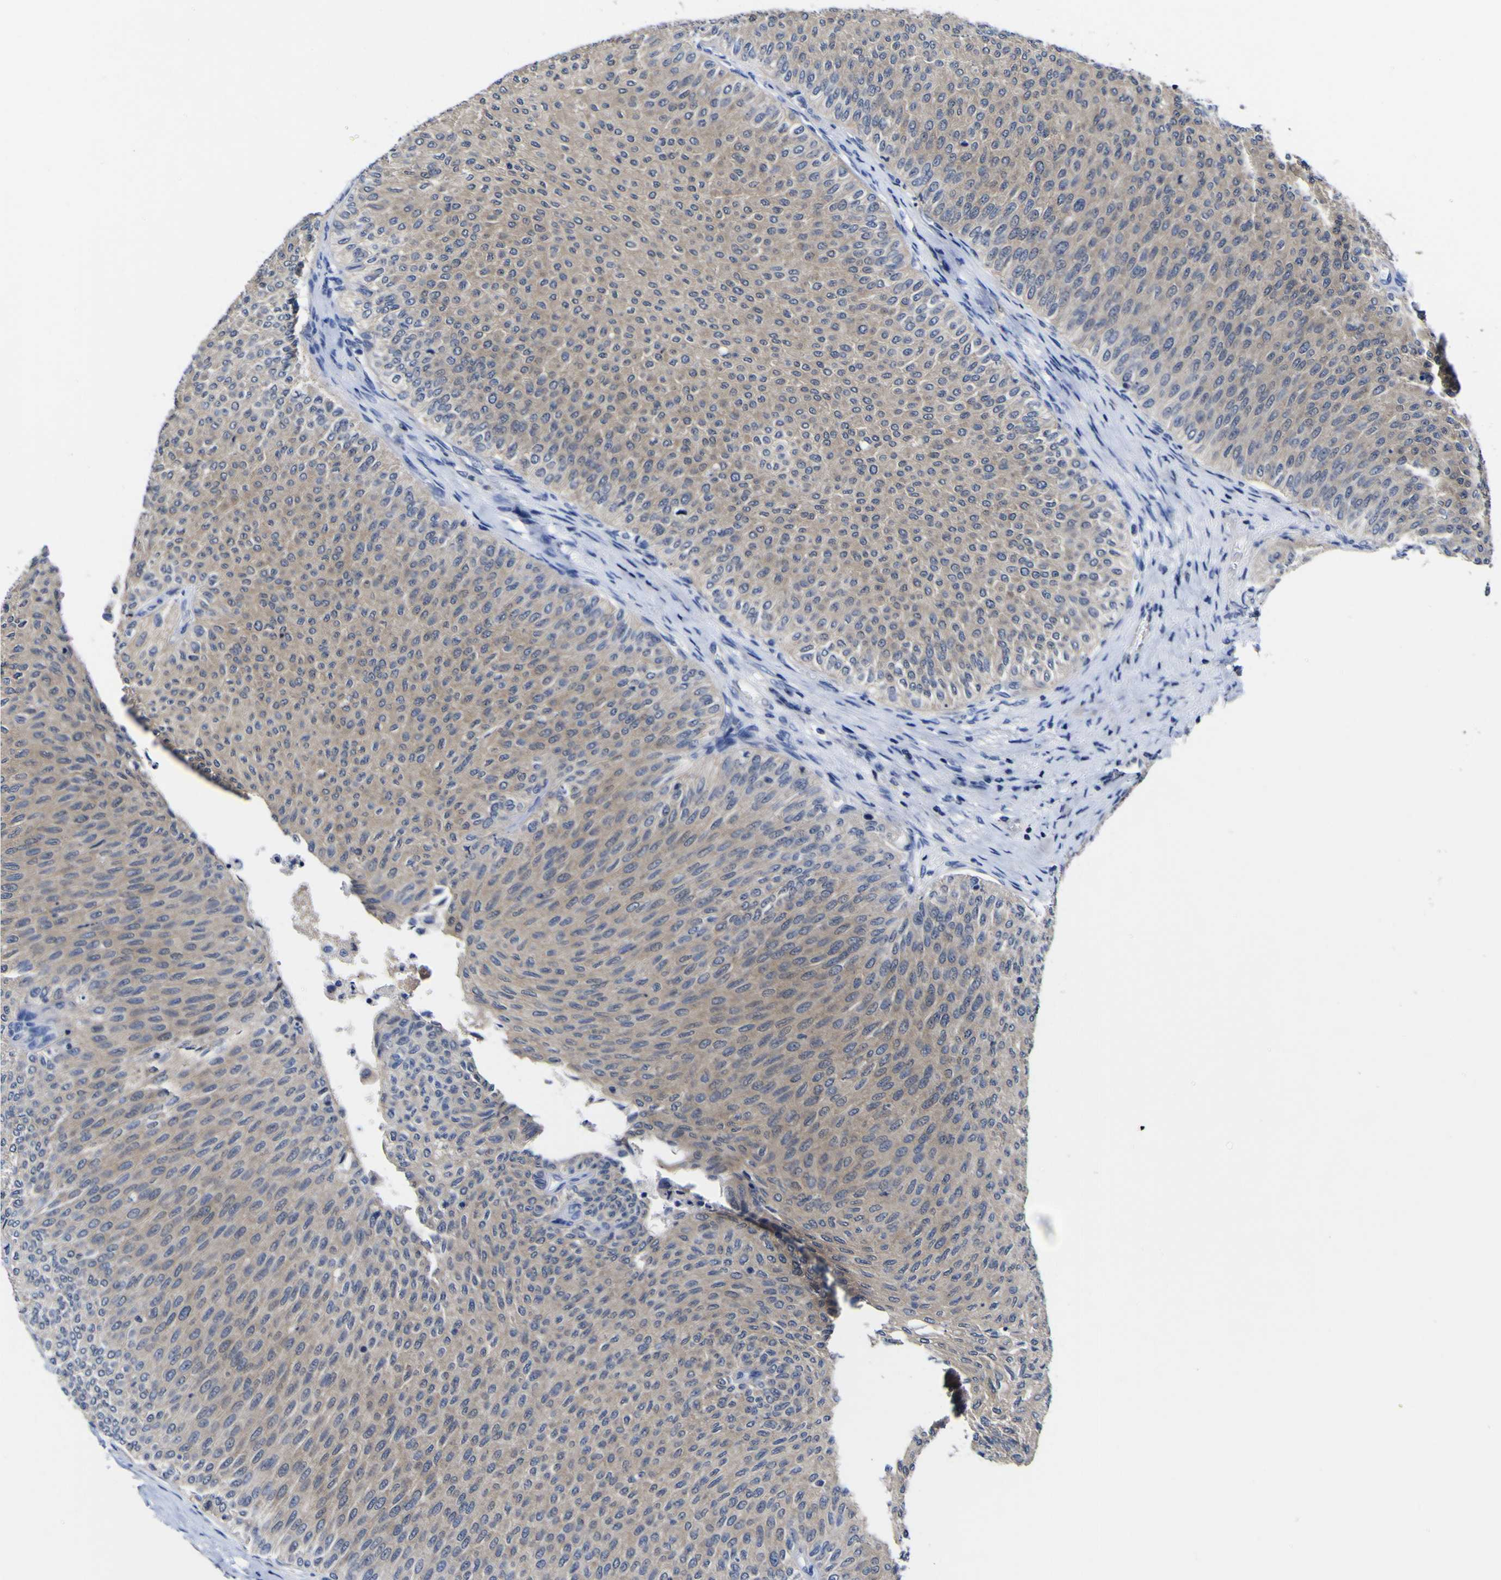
{"staining": {"intensity": "weak", "quantity": ">75%", "location": "cytoplasmic/membranous"}, "tissue": "urothelial cancer", "cell_type": "Tumor cells", "image_type": "cancer", "snomed": [{"axis": "morphology", "description": "Urothelial carcinoma, Low grade"}, {"axis": "topography", "description": "Urinary bladder"}], "caption": "This photomicrograph displays immunohistochemistry staining of low-grade urothelial carcinoma, with low weak cytoplasmic/membranous positivity in approximately >75% of tumor cells.", "gene": "CASP6", "patient": {"sex": "male", "age": 78}}